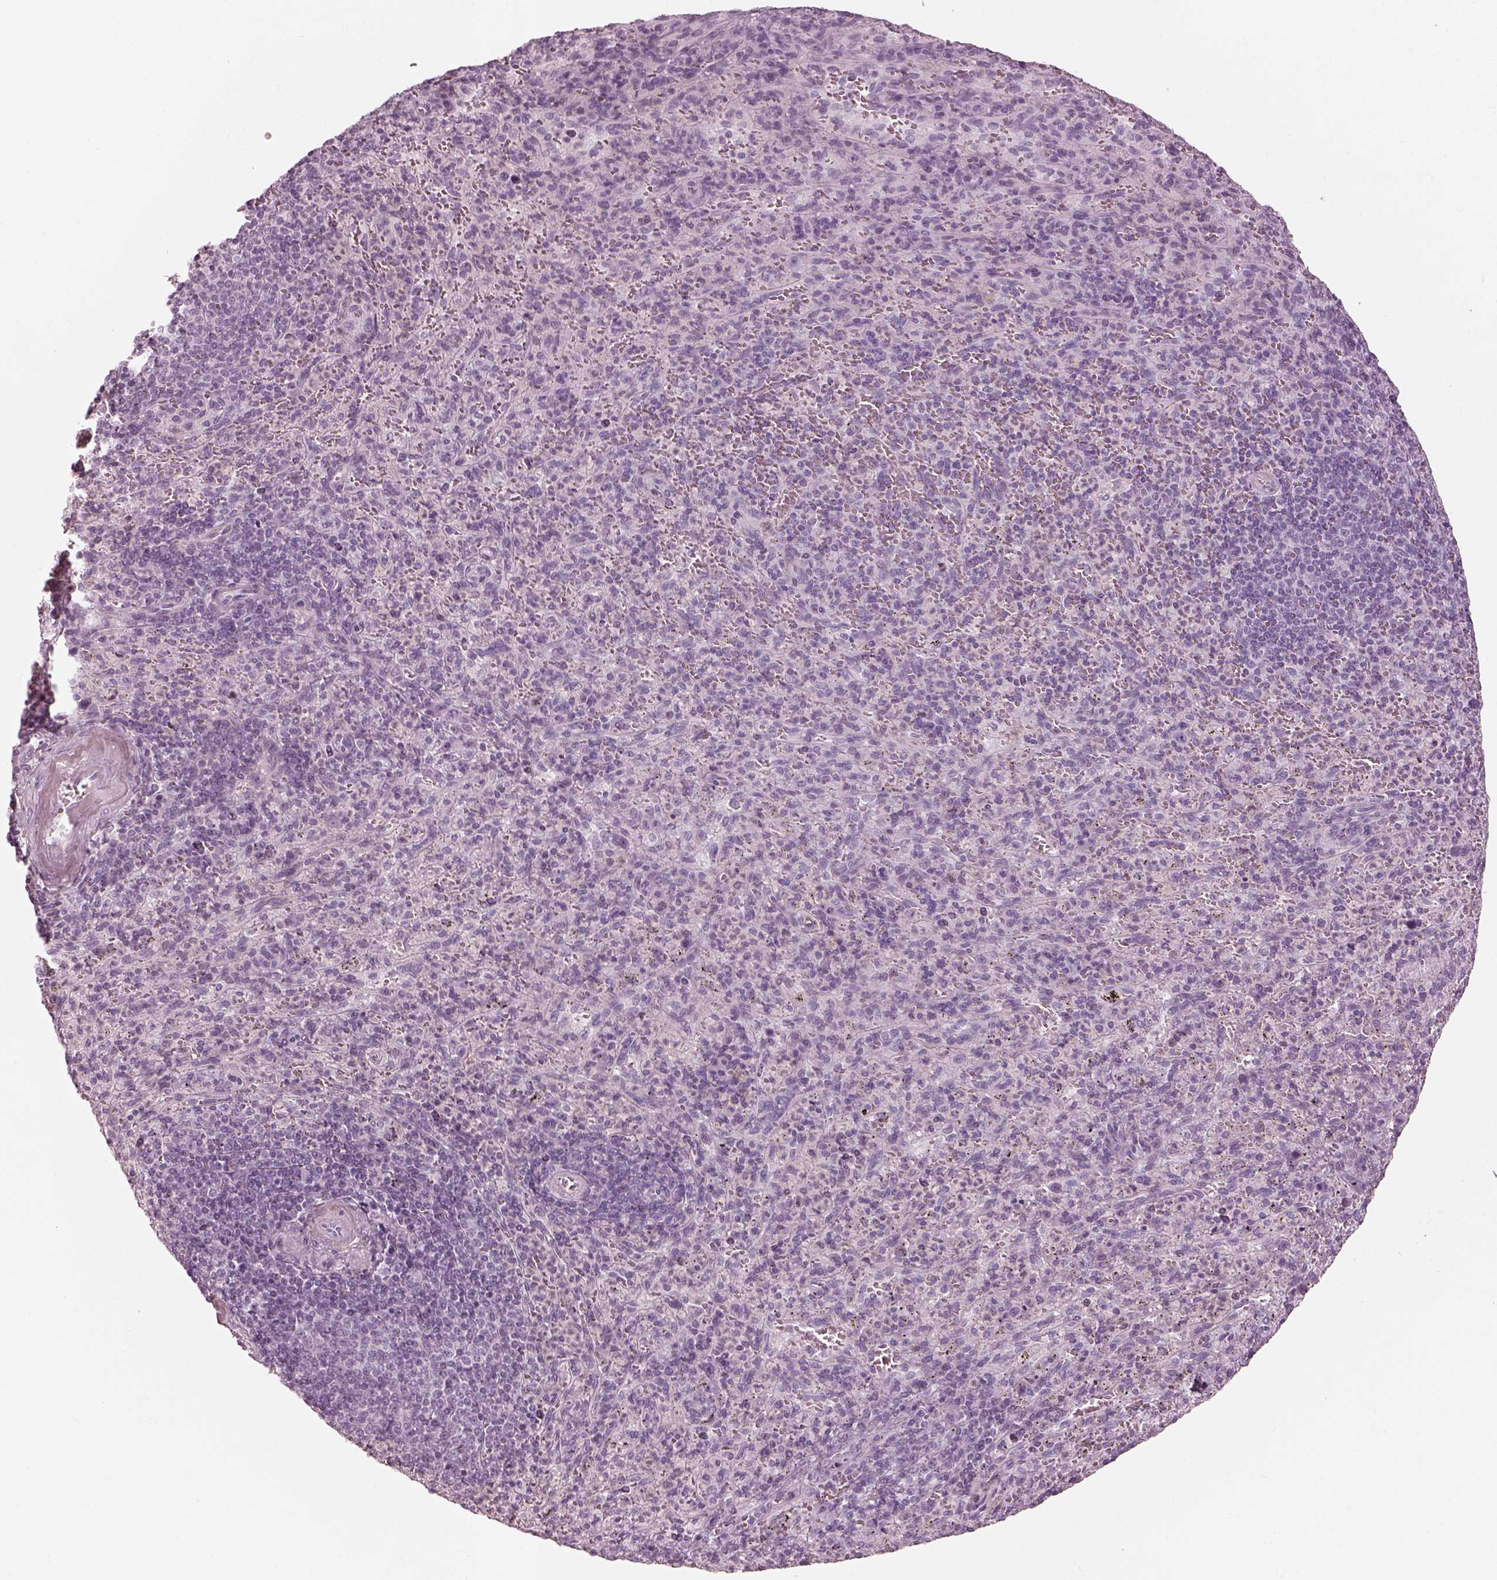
{"staining": {"intensity": "negative", "quantity": "none", "location": "none"}, "tissue": "spleen", "cell_type": "Cells in red pulp", "image_type": "normal", "snomed": [{"axis": "morphology", "description": "Normal tissue, NOS"}, {"axis": "topography", "description": "Spleen"}], "caption": "Human spleen stained for a protein using immunohistochemistry (IHC) displays no expression in cells in red pulp.", "gene": "ENSG00000289258", "patient": {"sex": "male", "age": 57}}